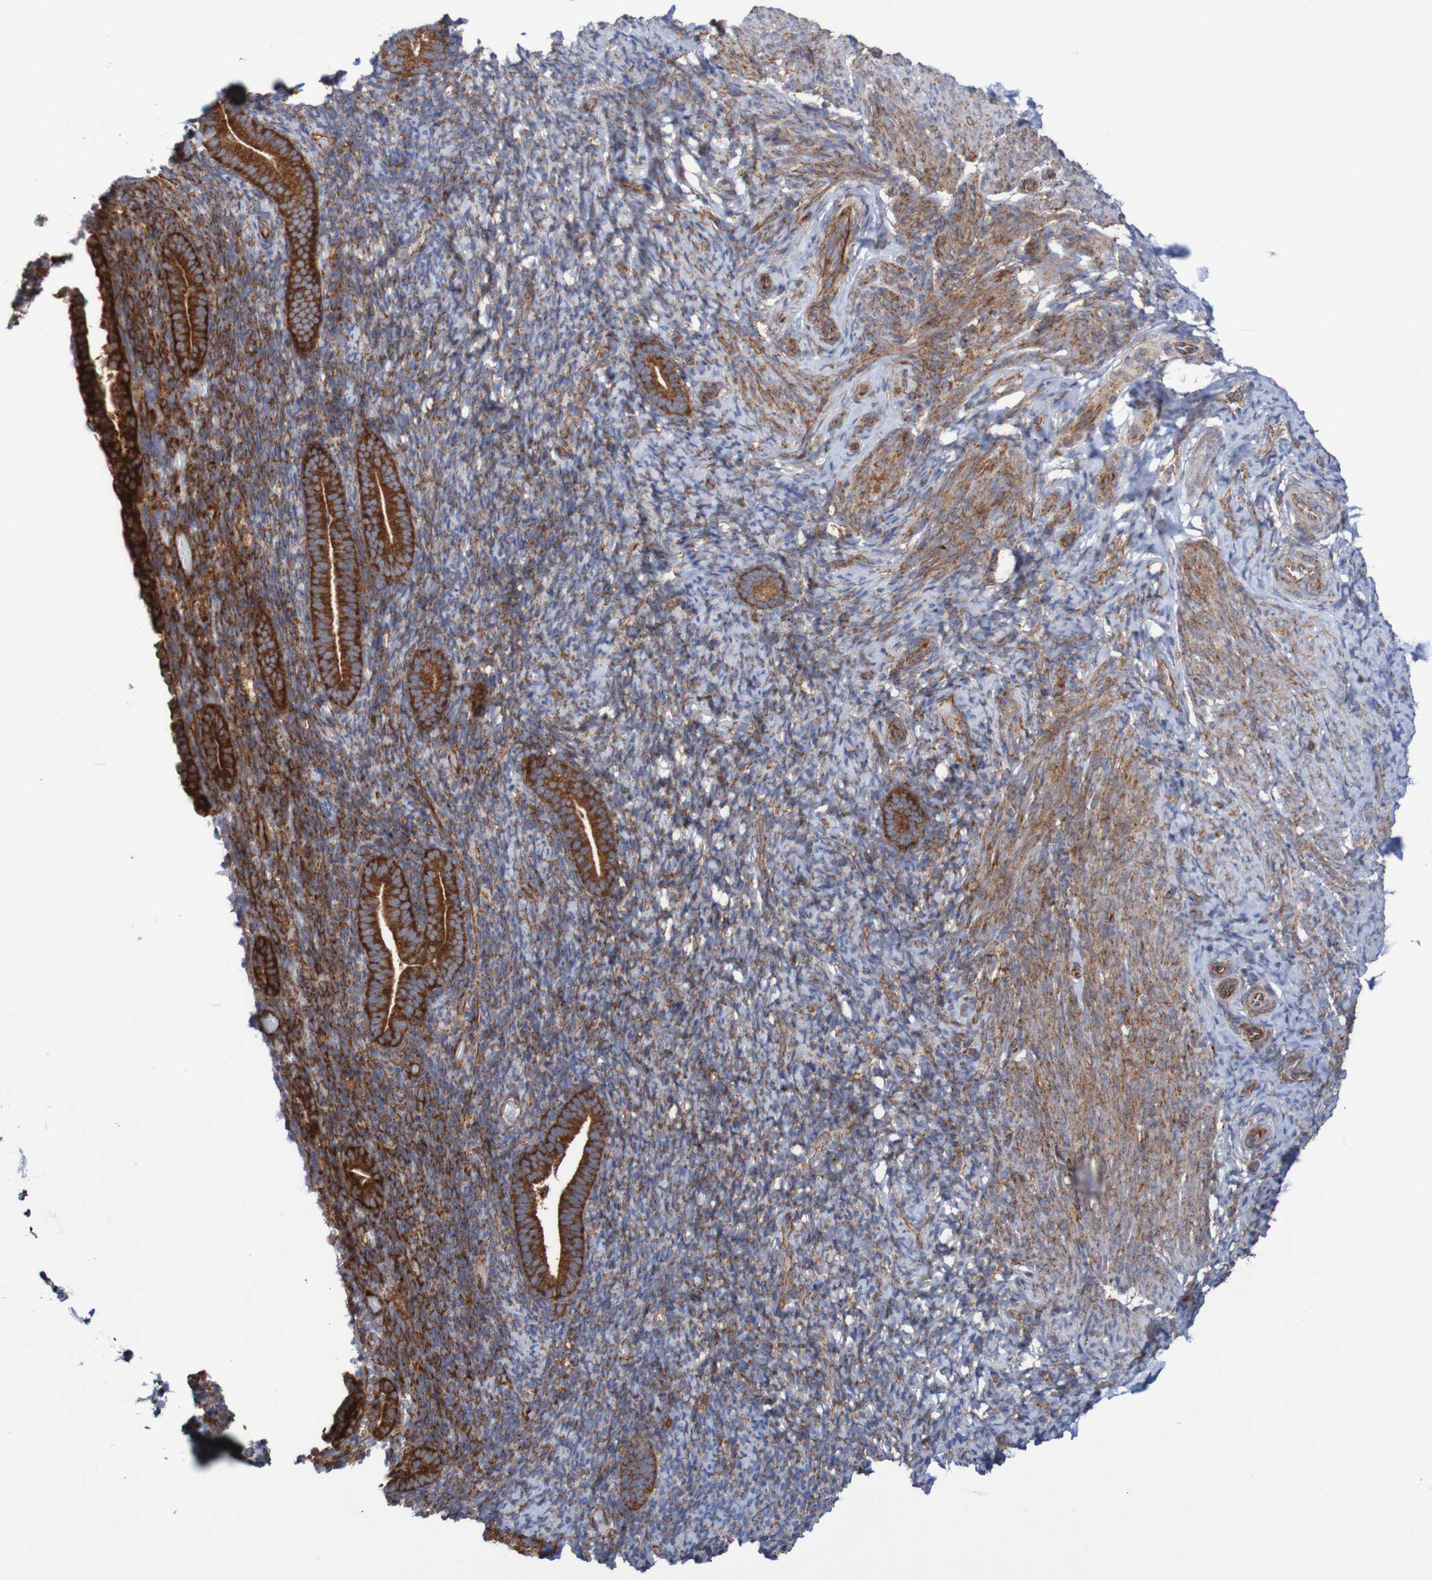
{"staining": {"intensity": "moderate", "quantity": ">75%", "location": "cytoplasmic/membranous"}, "tissue": "endometrium", "cell_type": "Cells in endometrial stroma", "image_type": "normal", "snomed": [{"axis": "morphology", "description": "Normal tissue, NOS"}, {"axis": "topography", "description": "Endometrium"}], "caption": "Unremarkable endometrium demonstrates moderate cytoplasmic/membranous staining in approximately >75% of cells in endometrial stroma.", "gene": "FXR2", "patient": {"sex": "female", "age": 51}}